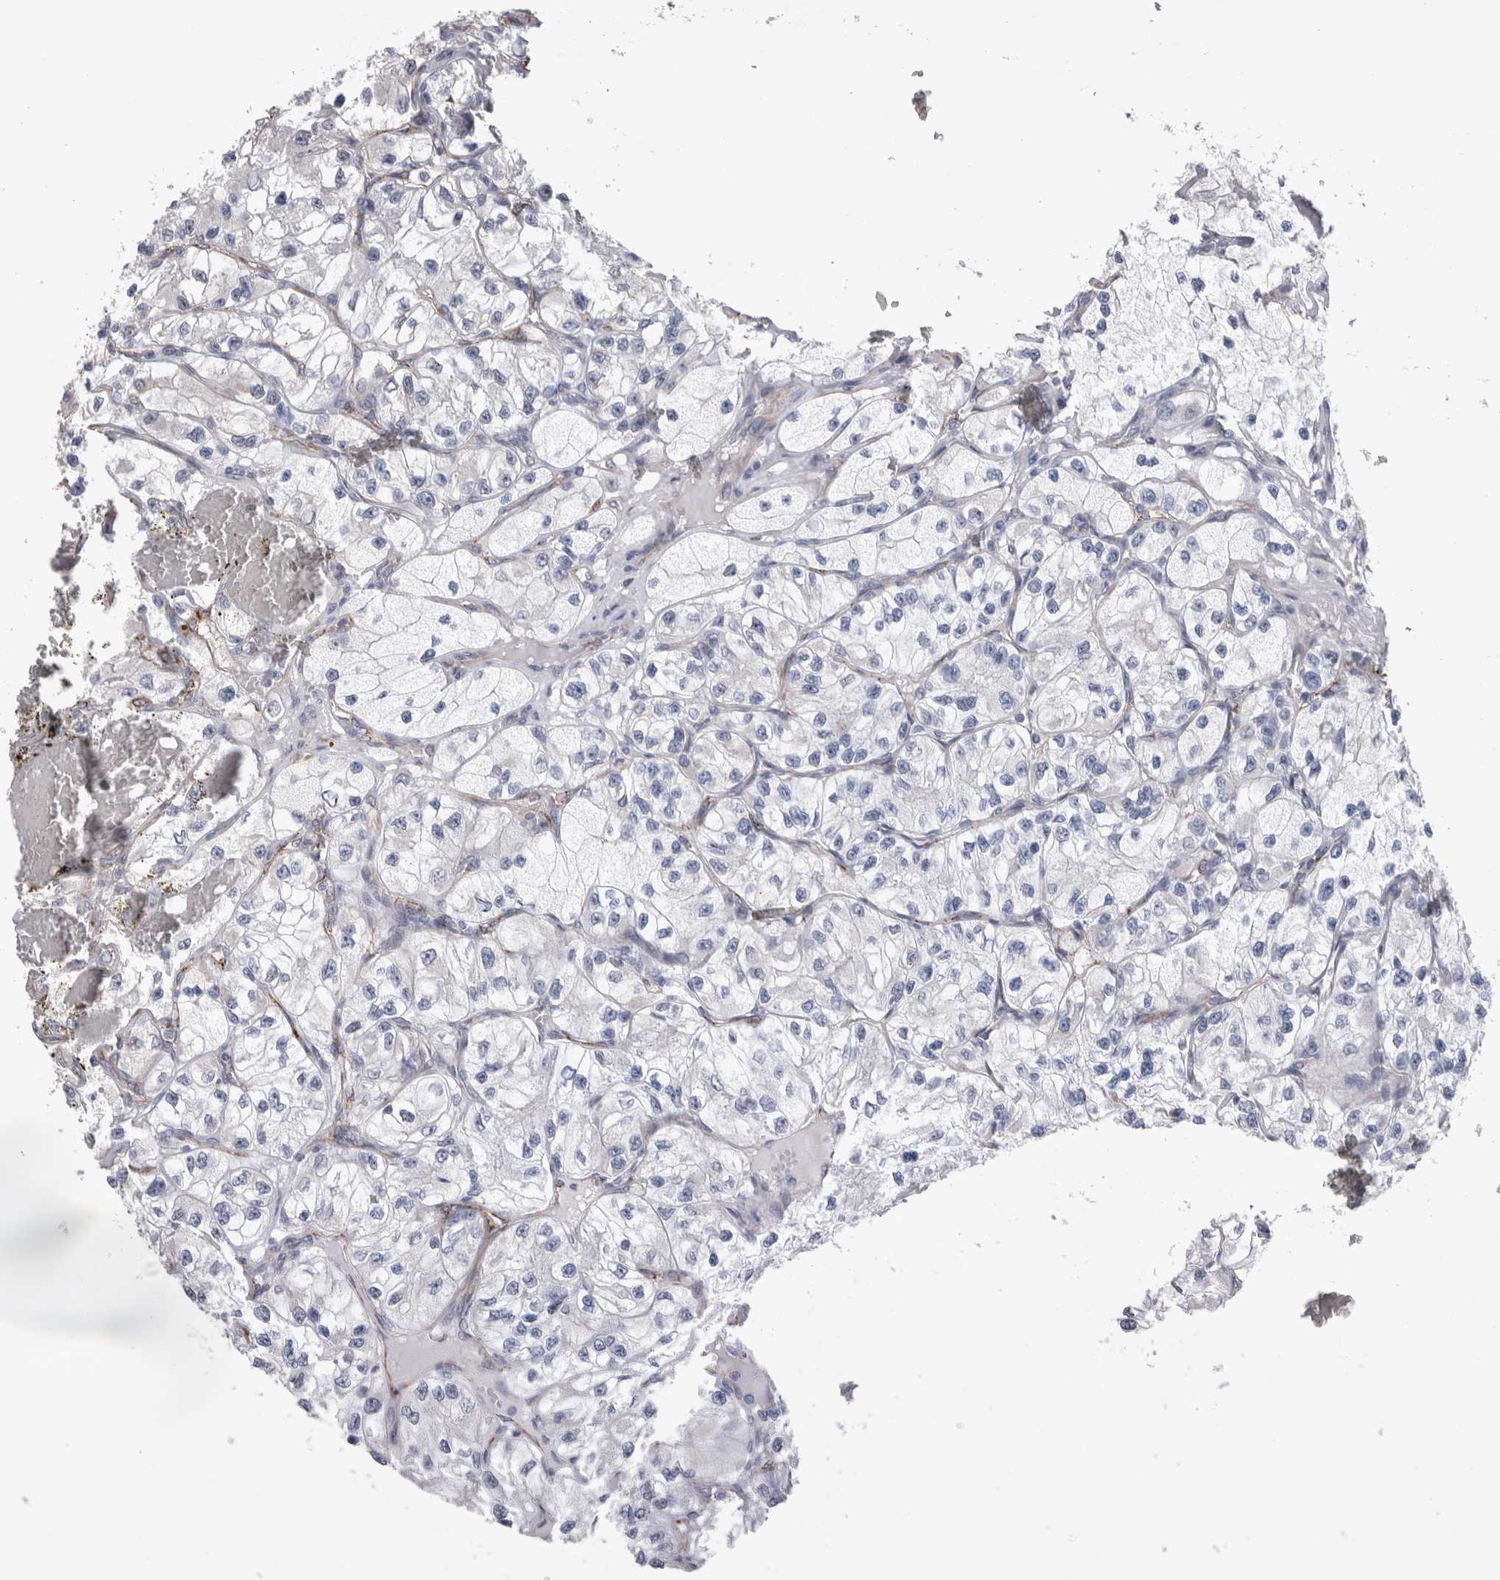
{"staining": {"intensity": "negative", "quantity": "none", "location": "none"}, "tissue": "renal cancer", "cell_type": "Tumor cells", "image_type": "cancer", "snomed": [{"axis": "morphology", "description": "Adenocarcinoma, NOS"}, {"axis": "topography", "description": "Kidney"}], "caption": "Protein analysis of renal cancer (adenocarcinoma) reveals no significant positivity in tumor cells.", "gene": "ACOT7", "patient": {"sex": "female", "age": 57}}